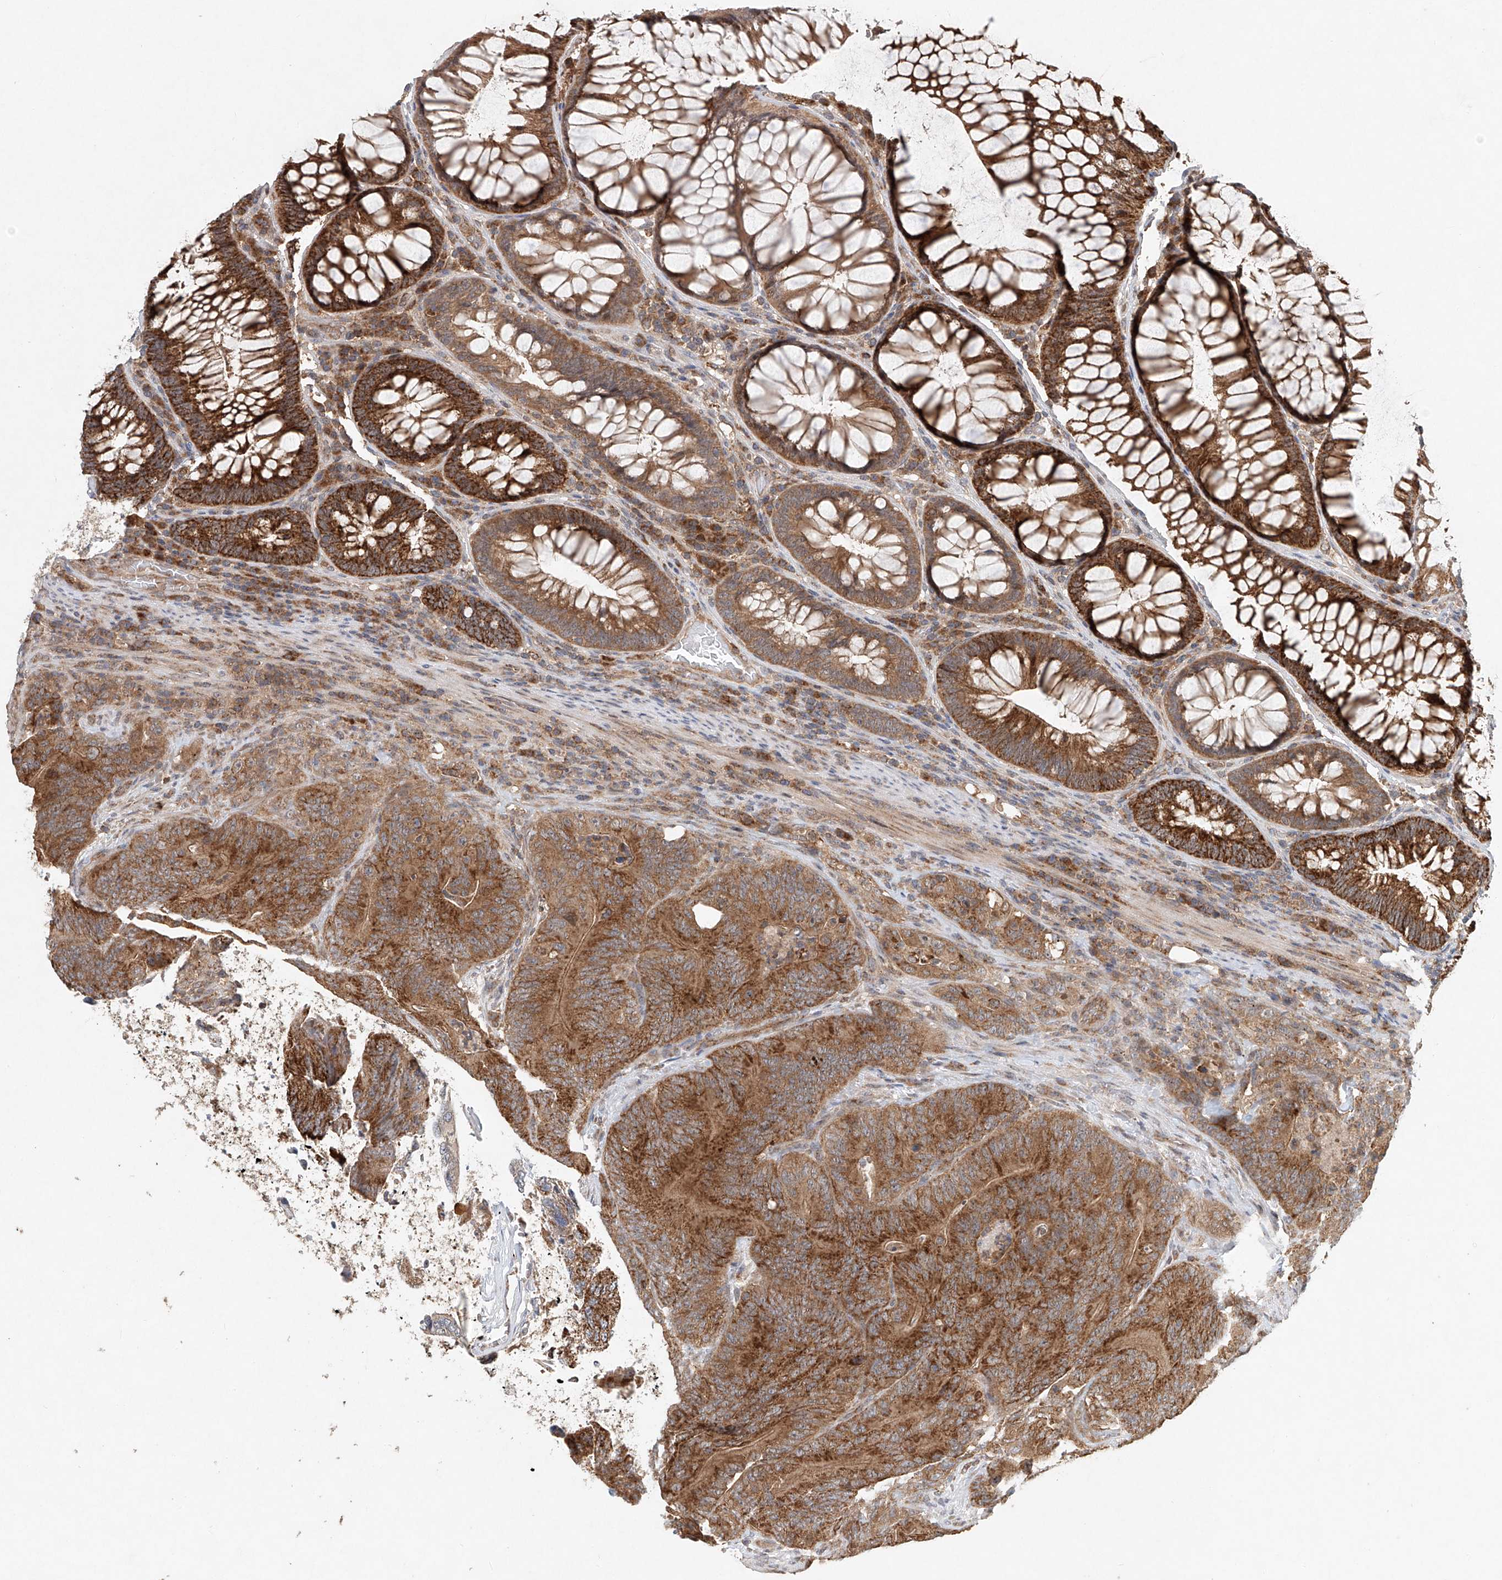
{"staining": {"intensity": "moderate", "quantity": ">75%", "location": "cytoplasmic/membranous"}, "tissue": "colorectal cancer", "cell_type": "Tumor cells", "image_type": "cancer", "snomed": [{"axis": "morphology", "description": "Normal tissue, NOS"}, {"axis": "topography", "description": "Colon"}], "caption": "This is a histology image of IHC staining of colorectal cancer, which shows moderate expression in the cytoplasmic/membranous of tumor cells.", "gene": "DCAF11", "patient": {"sex": "female", "age": 82}}